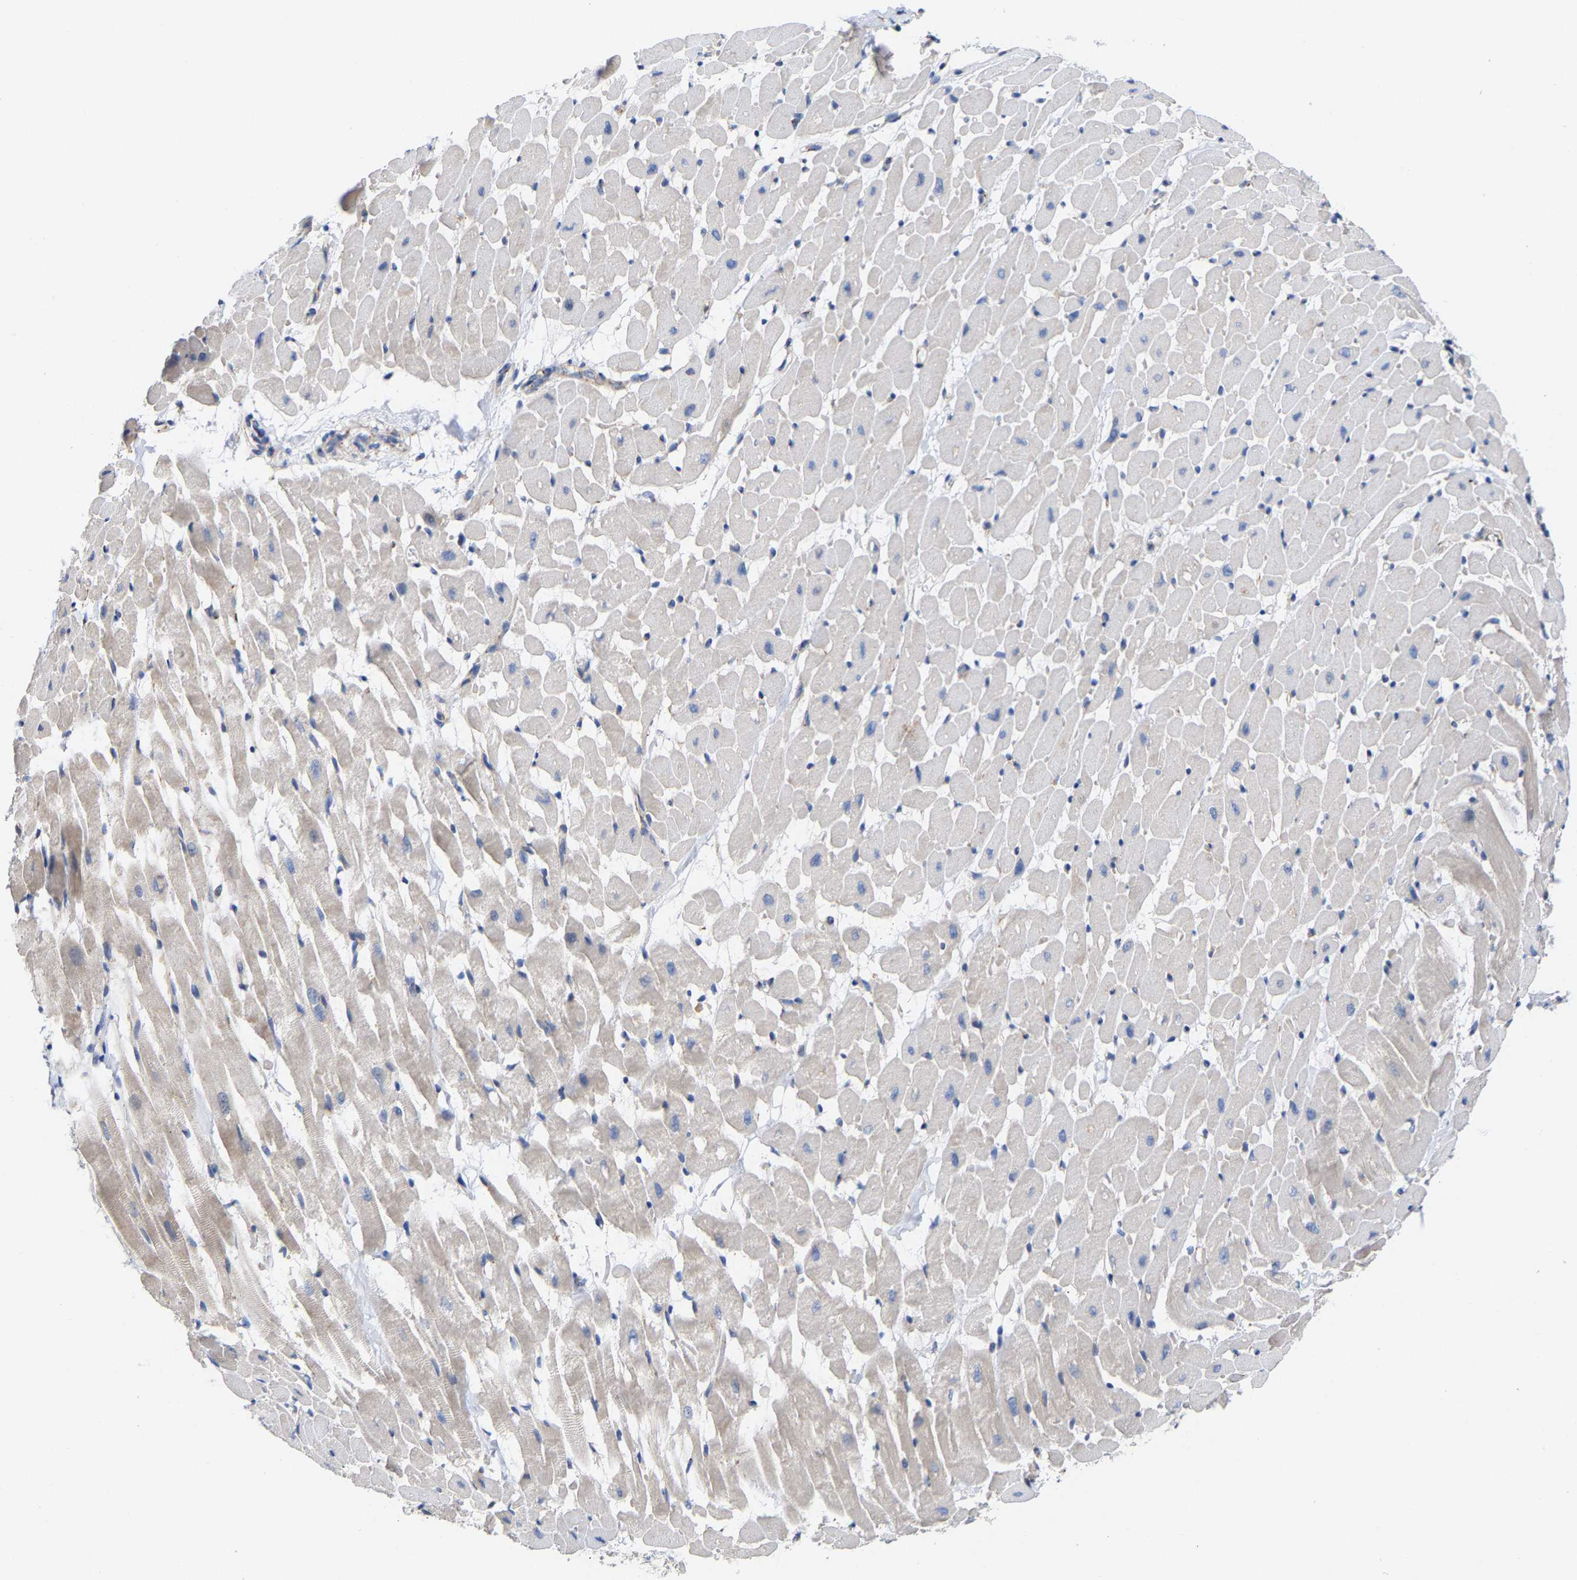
{"staining": {"intensity": "negative", "quantity": "none", "location": "none"}, "tissue": "heart muscle", "cell_type": "Cardiomyocytes", "image_type": "normal", "snomed": [{"axis": "morphology", "description": "Normal tissue, NOS"}, {"axis": "topography", "description": "Heart"}], "caption": "High power microscopy histopathology image of an immunohistochemistry (IHC) image of unremarkable heart muscle, revealing no significant staining in cardiomyocytes.", "gene": "PPP1R15A", "patient": {"sex": "male", "age": 45}}